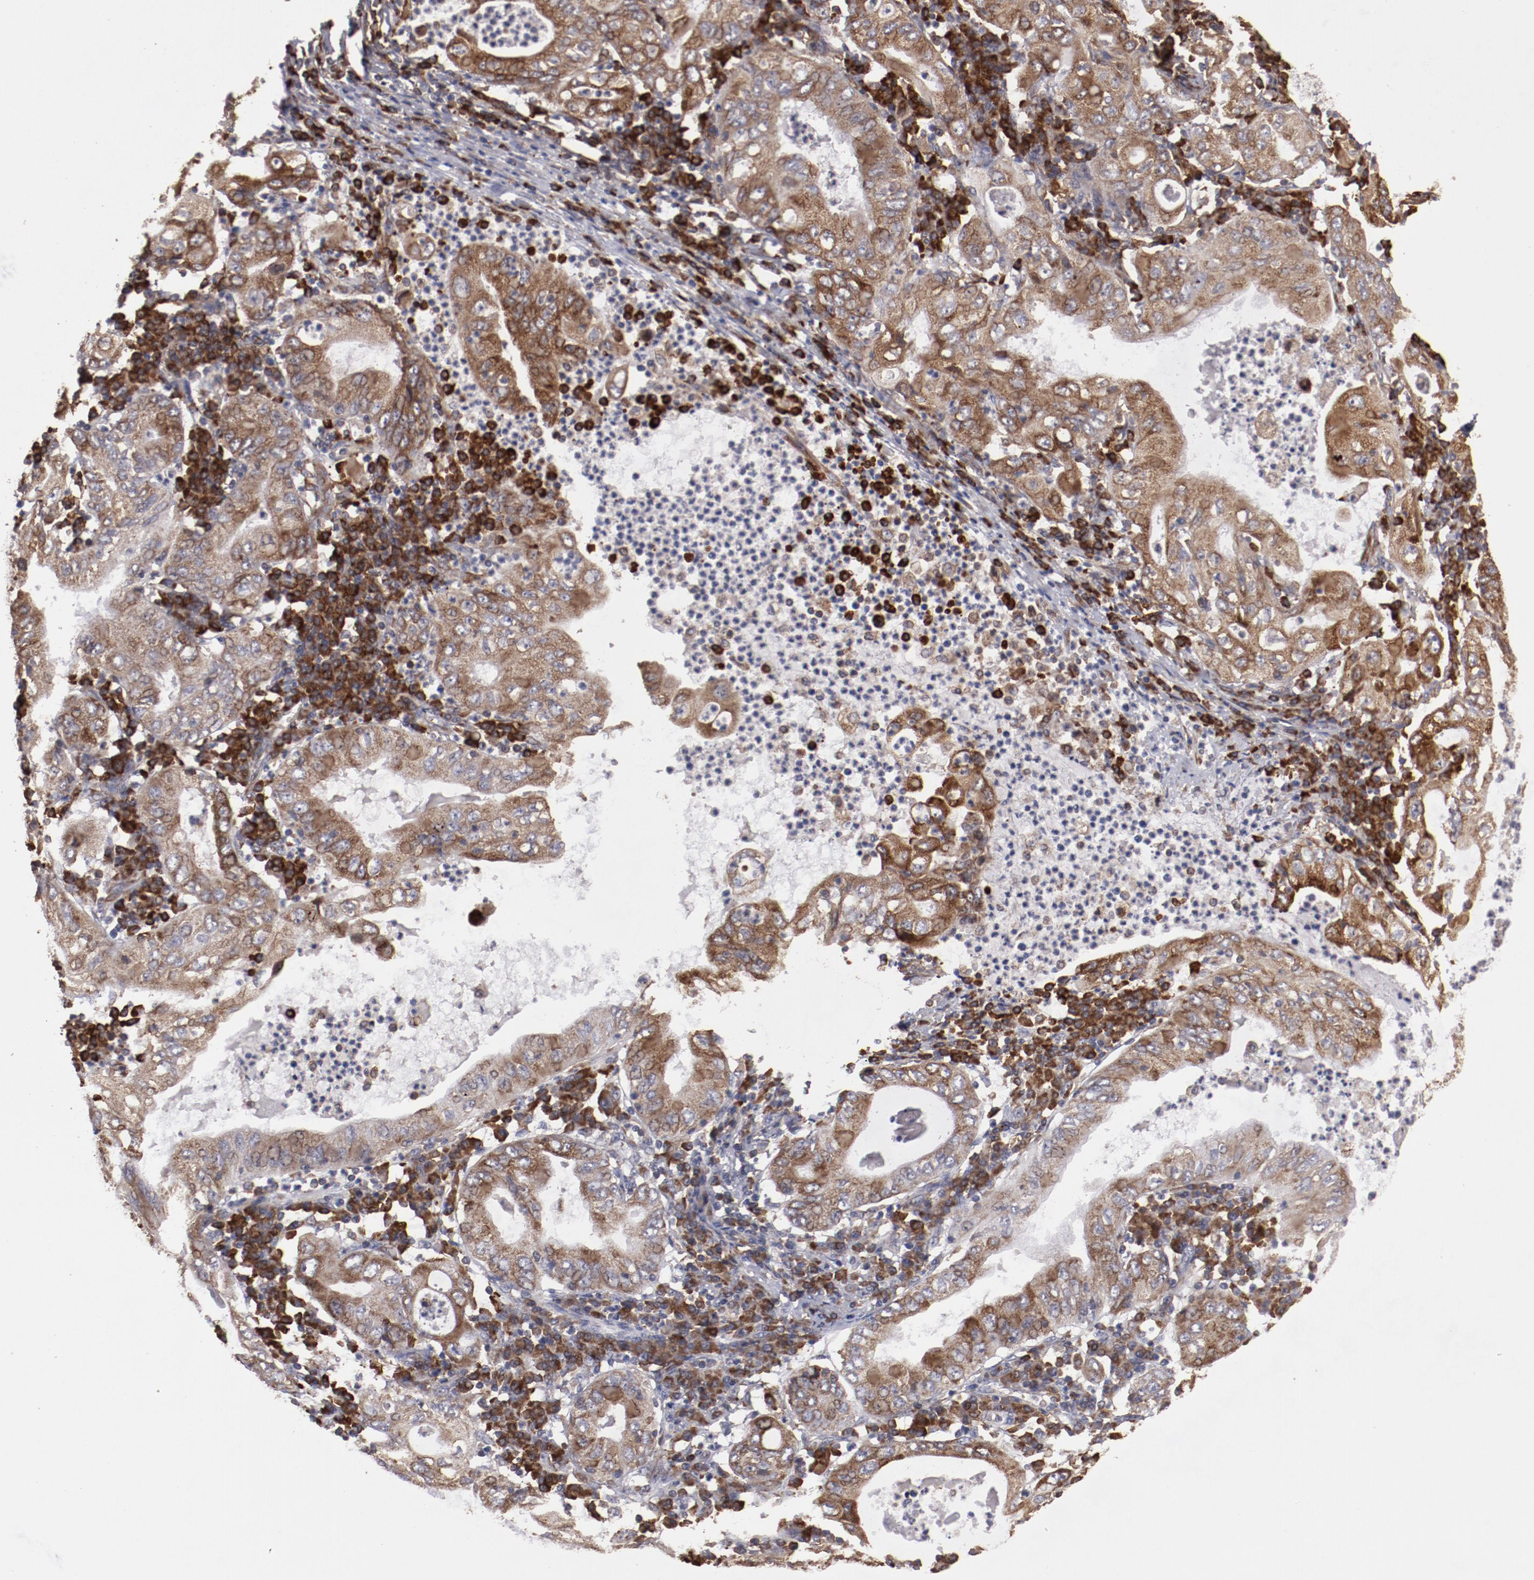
{"staining": {"intensity": "strong", "quantity": ">75%", "location": "cytoplasmic/membranous"}, "tissue": "stomach cancer", "cell_type": "Tumor cells", "image_type": "cancer", "snomed": [{"axis": "morphology", "description": "Normal tissue, NOS"}, {"axis": "morphology", "description": "Adenocarcinoma, NOS"}, {"axis": "topography", "description": "Esophagus"}, {"axis": "topography", "description": "Stomach, upper"}, {"axis": "topography", "description": "Peripheral nerve tissue"}], "caption": "A high-resolution micrograph shows immunohistochemistry (IHC) staining of stomach adenocarcinoma, which displays strong cytoplasmic/membranous positivity in approximately >75% of tumor cells.", "gene": "RPS4Y1", "patient": {"sex": "male", "age": 62}}